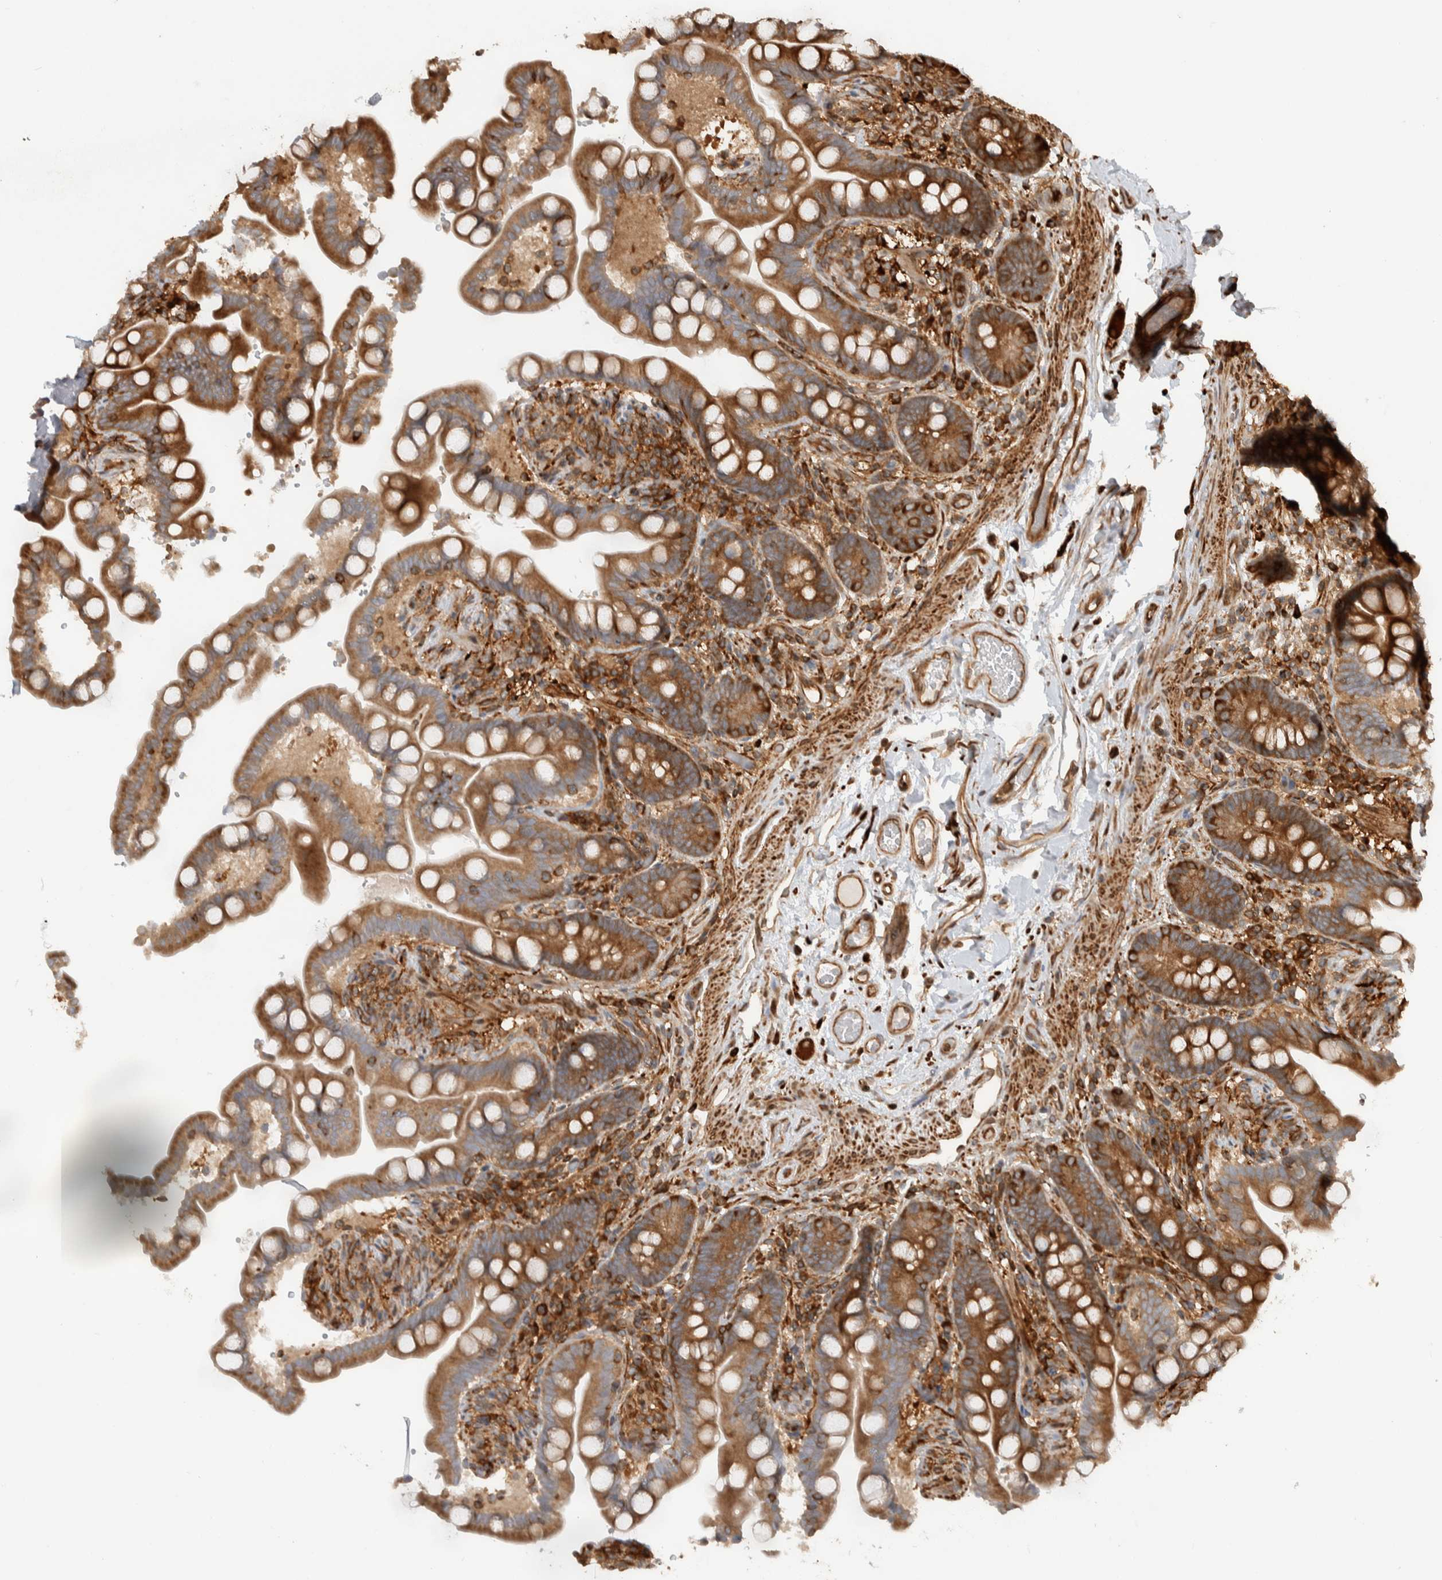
{"staining": {"intensity": "strong", "quantity": ">75%", "location": "cytoplasmic/membranous"}, "tissue": "colon", "cell_type": "Endothelial cells", "image_type": "normal", "snomed": [{"axis": "morphology", "description": "Normal tissue, NOS"}, {"axis": "topography", "description": "Smooth muscle"}, {"axis": "topography", "description": "Colon"}], "caption": "Protein expression by immunohistochemistry (IHC) exhibits strong cytoplasmic/membranous positivity in about >75% of endothelial cells in normal colon. The staining was performed using DAB (3,3'-diaminobenzidine) to visualize the protein expression in brown, while the nuclei were stained in blue with hematoxylin (Magnification: 20x).", "gene": "CNTROB", "patient": {"sex": "male", "age": 73}}